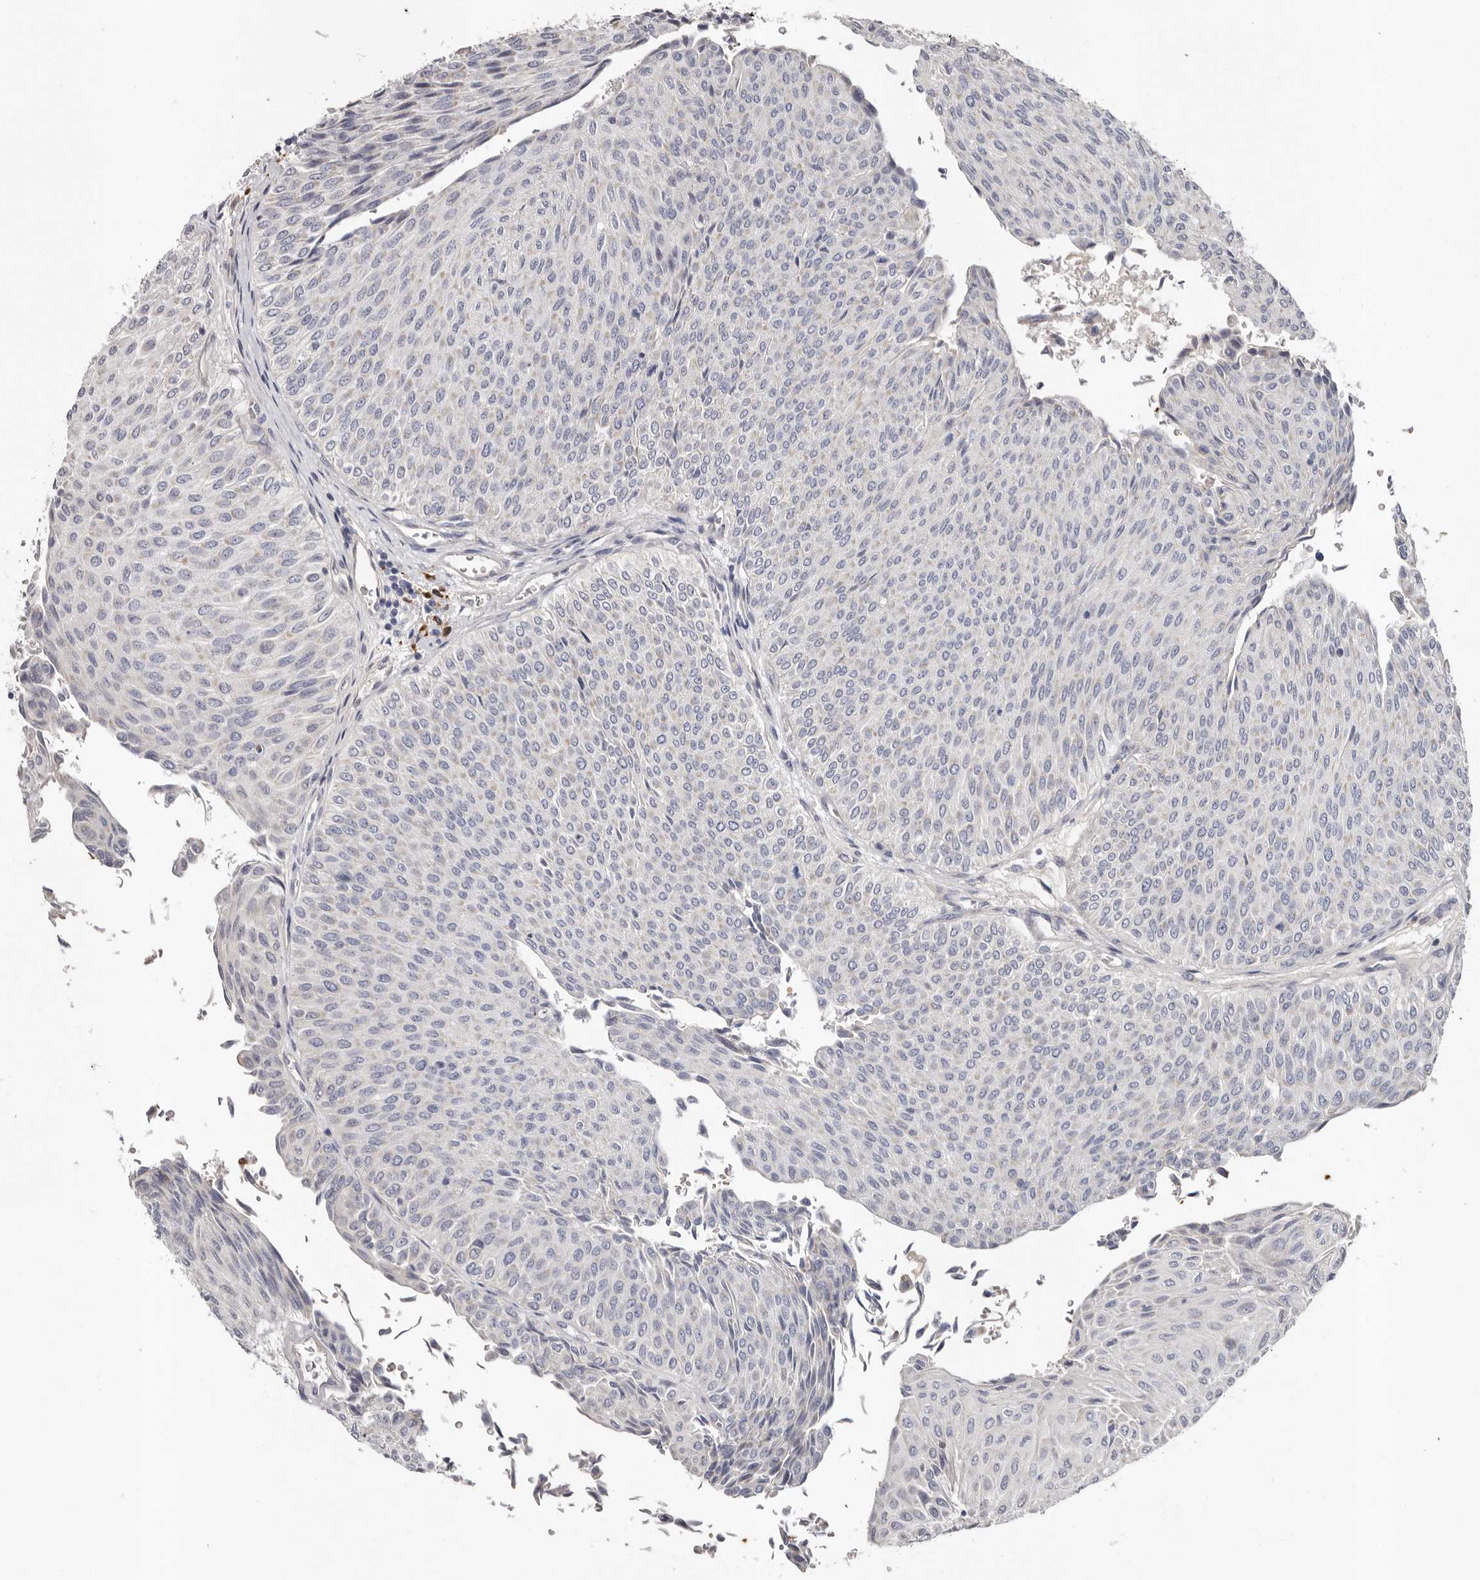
{"staining": {"intensity": "negative", "quantity": "none", "location": "none"}, "tissue": "urothelial cancer", "cell_type": "Tumor cells", "image_type": "cancer", "snomed": [{"axis": "morphology", "description": "Urothelial carcinoma, Low grade"}, {"axis": "topography", "description": "Urinary bladder"}], "caption": "IHC photomicrograph of neoplastic tissue: low-grade urothelial carcinoma stained with DAB exhibits no significant protein staining in tumor cells.", "gene": "SPTA1", "patient": {"sex": "male", "age": 78}}